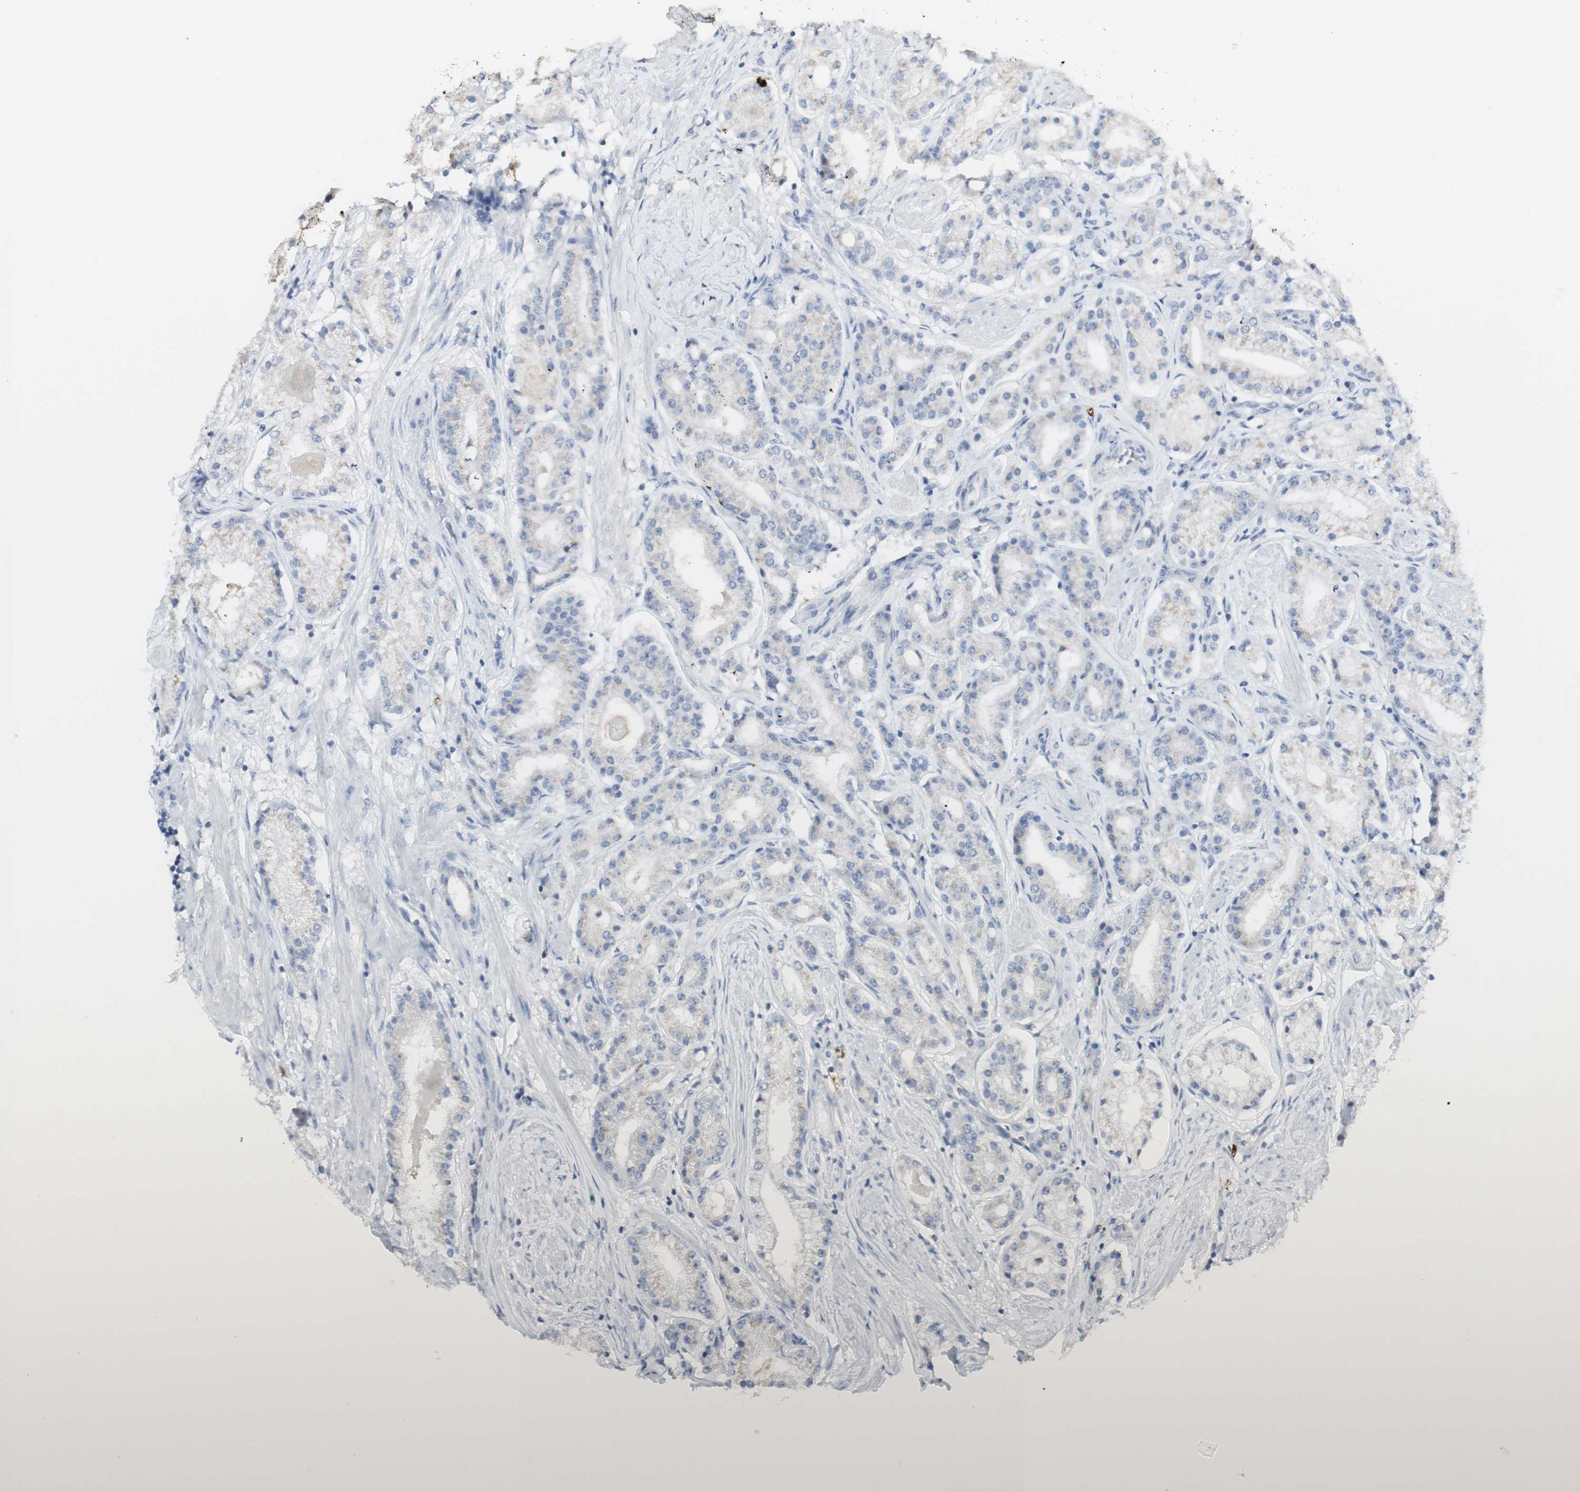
{"staining": {"intensity": "negative", "quantity": "none", "location": "none"}, "tissue": "prostate cancer", "cell_type": "Tumor cells", "image_type": "cancer", "snomed": [{"axis": "morphology", "description": "Adenocarcinoma, Low grade"}, {"axis": "topography", "description": "Prostate"}], "caption": "Tumor cells are negative for protein expression in human adenocarcinoma (low-grade) (prostate). (Stains: DAB (3,3'-diaminobenzidine) immunohistochemistry (IHC) with hematoxylin counter stain, Microscopy: brightfield microscopy at high magnification).", "gene": "CD207", "patient": {"sex": "male", "age": 63}}